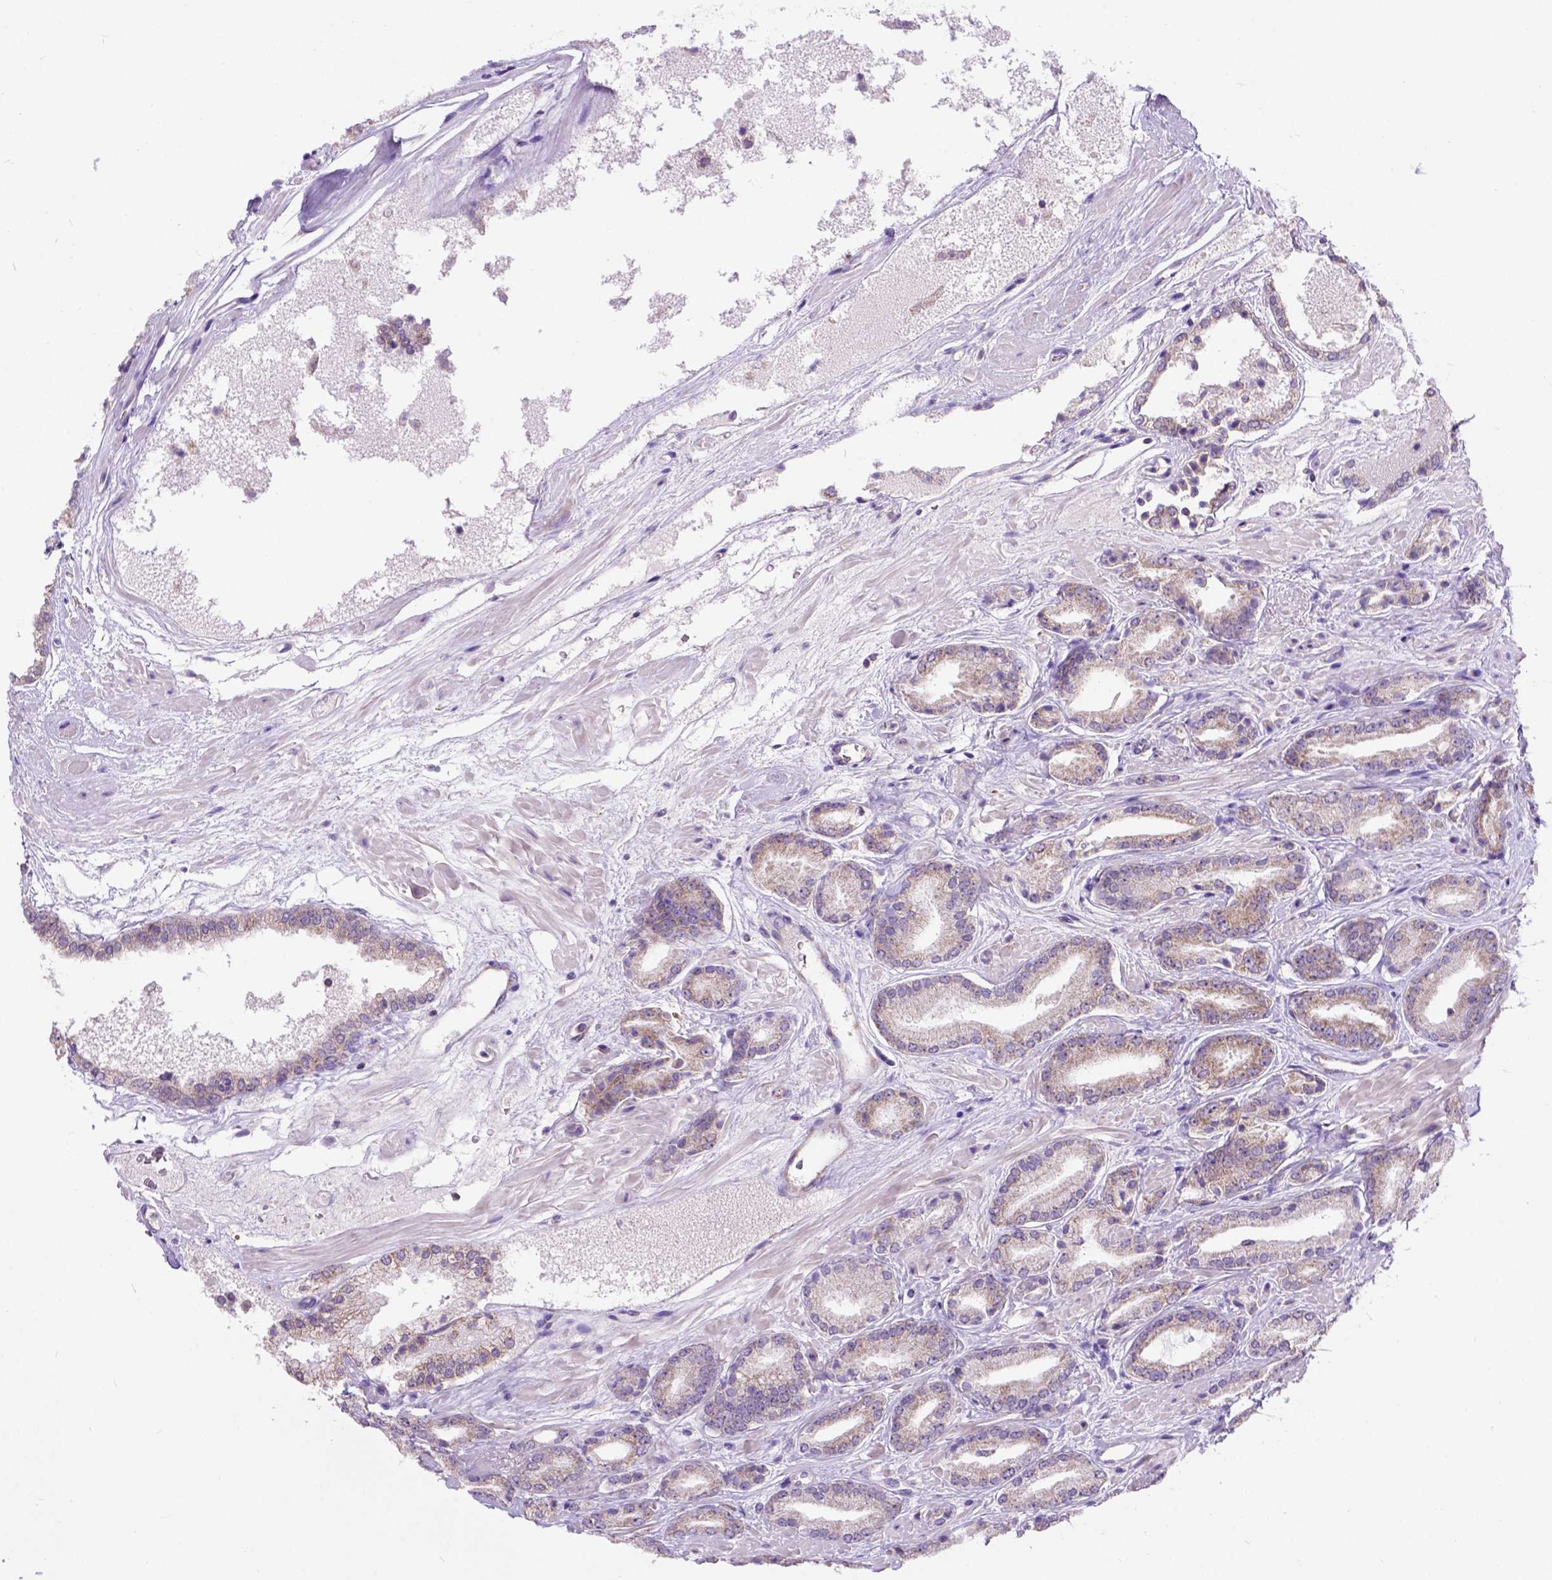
{"staining": {"intensity": "weak", "quantity": ">75%", "location": "cytoplasmic/membranous"}, "tissue": "prostate cancer", "cell_type": "Tumor cells", "image_type": "cancer", "snomed": [{"axis": "morphology", "description": "Adenocarcinoma, High grade"}, {"axis": "topography", "description": "Prostate"}], "caption": "Weak cytoplasmic/membranous protein staining is present in approximately >75% of tumor cells in prostate adenocarcinoma (high-grade).", "gene": "L2HGDH", "patient": {"sex": "male", "age": 56}}